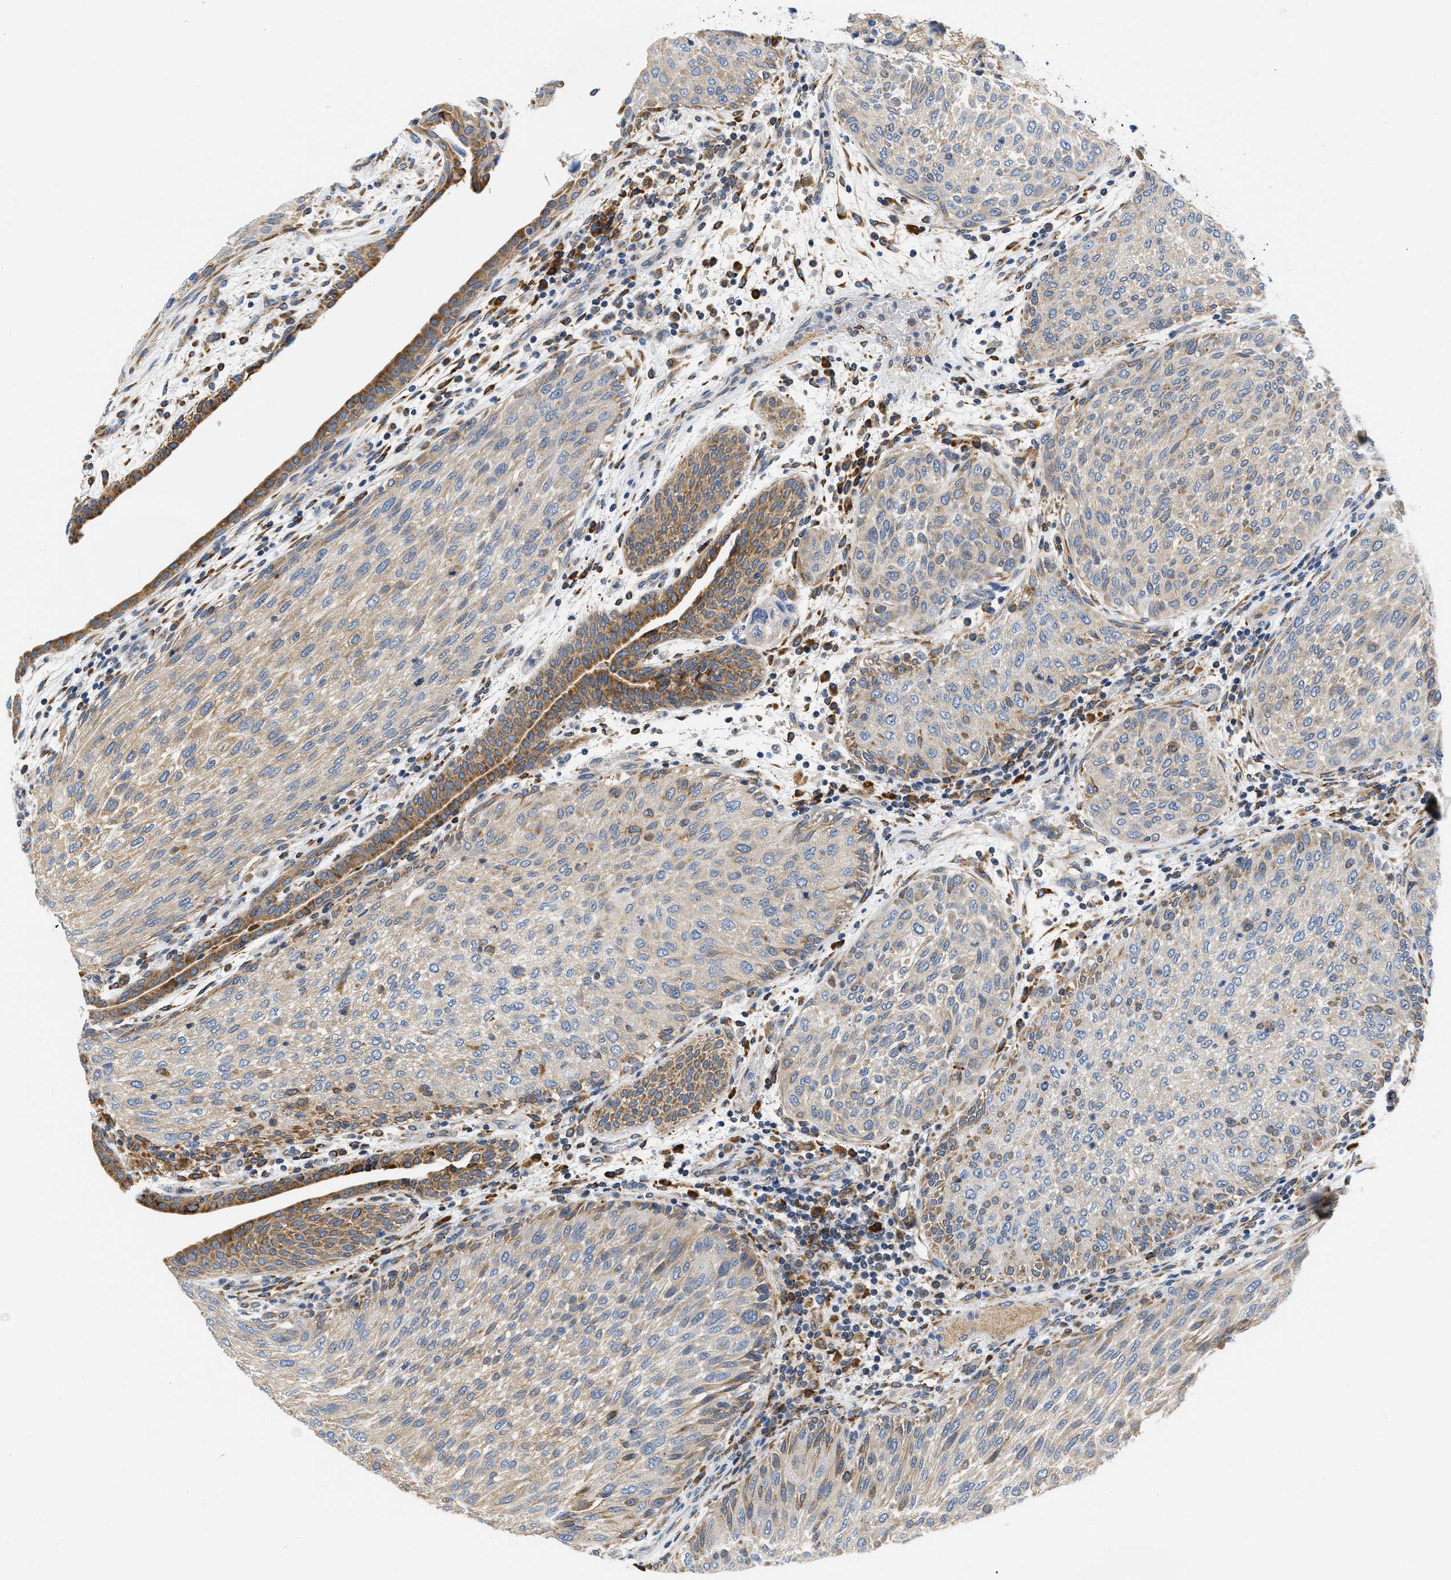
{"staining": {"intensity": "moderate", "quantity": "25%-75%", "location": "cytoplasmic/membranous"}, "tissue": "urothelial cancer", "cell_type": "Tumor cells", "image_type": "cancer", "snomed": [{"axis": "morphology", "description": "Urothelial carcinoma, Low grade"}, {"axis": "morphology", "description": "Urothelial carcinoma, High grade"}, {"axis": "topography", "description": "Urinary bladder"}], "caption": "A micrograph of low-grade urothelial carcinoma stained for a protein exhibits moderate cytoplasmic/membranous brown staining in tumor cells. Using DAB (brown) and hematoxylin (blue) stains, captured at high magnification using brightfield microscopy.", "gene": "HDHD3", "patient": {"sex": "male", "age": 35}}